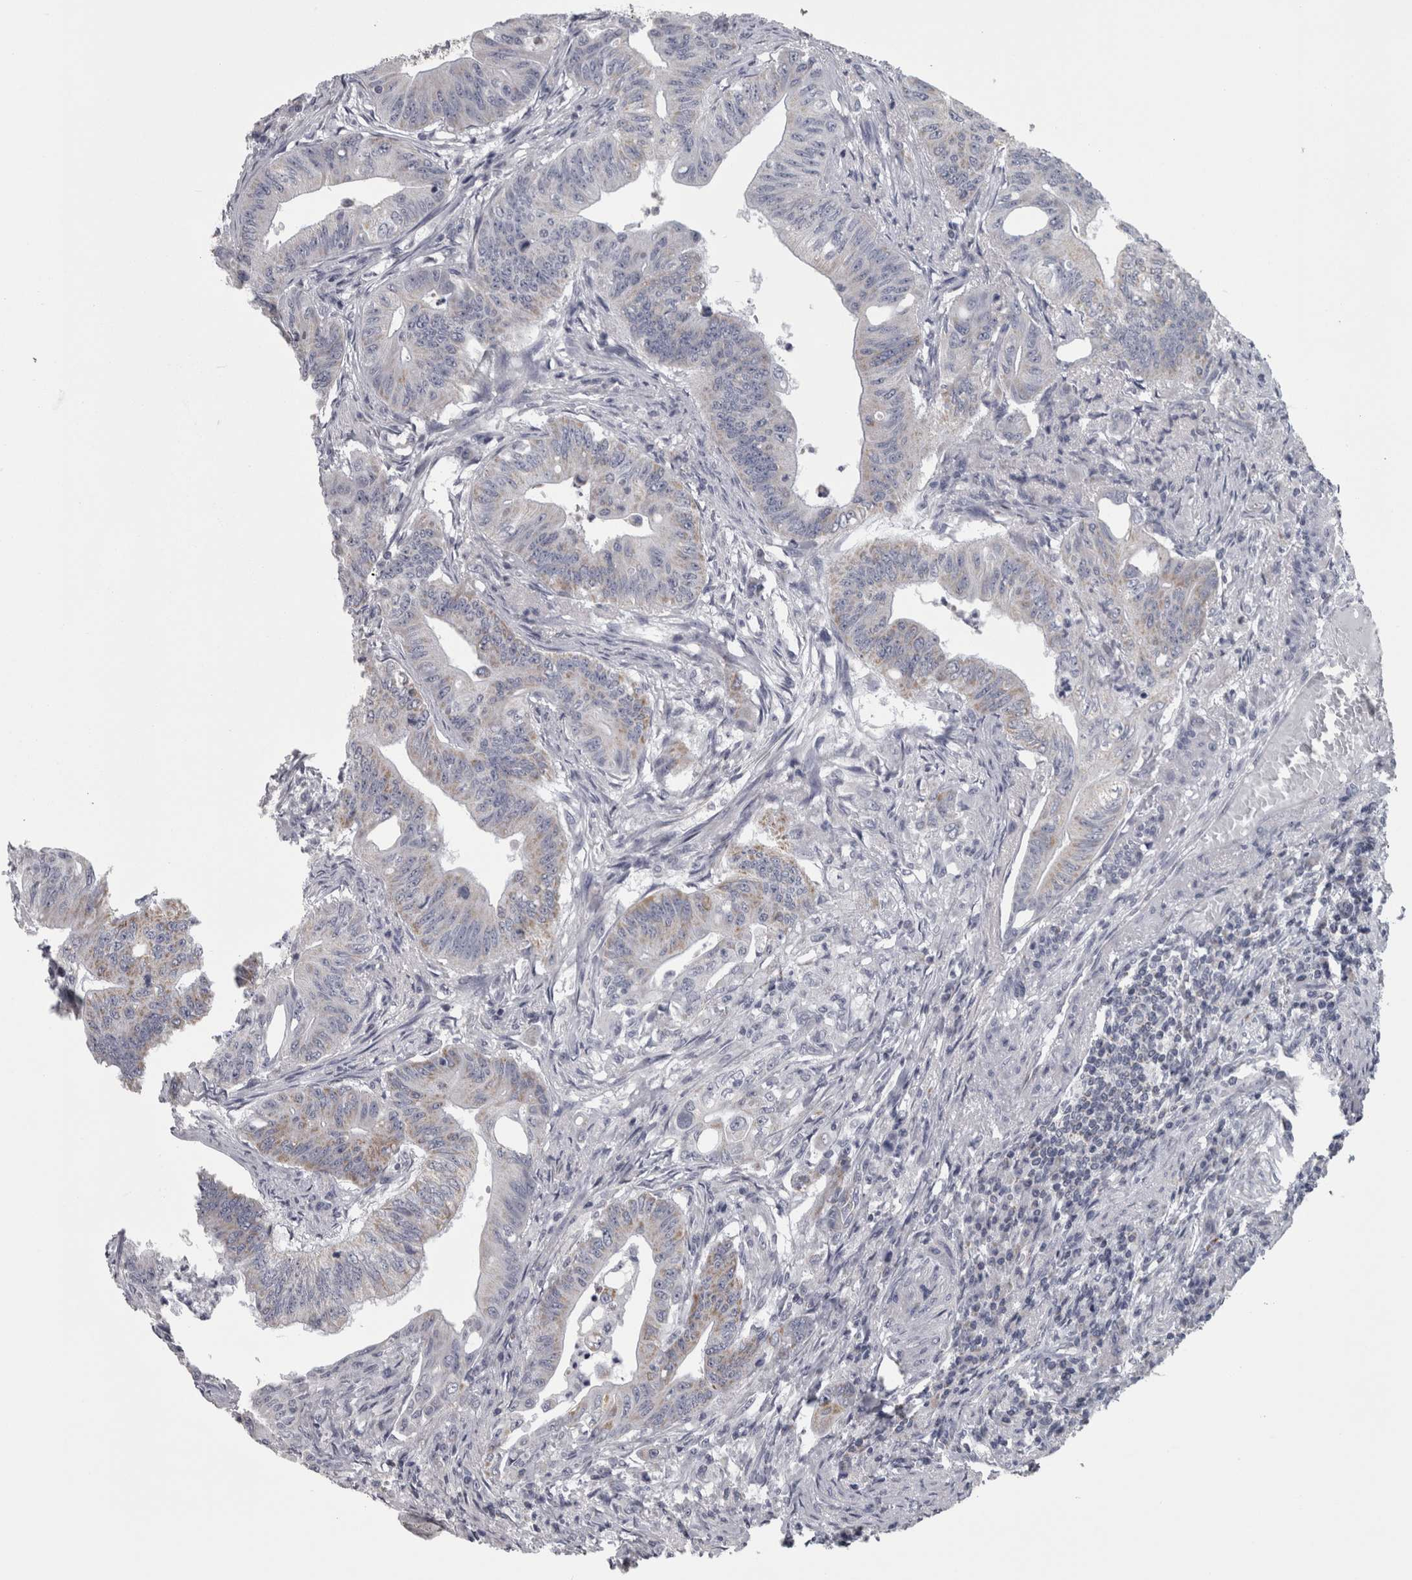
{"staining": {"intensity": "weak", "quantity": "25%-75%", "location": "cytoplasmic/membranous"}, "tissue": "colorectal cancer", "cell_type": "Tumor cells", "image_type": "cancer", "snomed": [{"axis": "morphology", "description": "Adenoma, NOS"}, {"axis": "morphology", "description": "Adenocarcinoma, NOS"}, {"axis": "topography", "description": "Colon"}], "caption": "Adenocarcinoma (colorectal) stained with a protein marker demonstrates weak staining in tumor cells.", "gene": "DBT", "patient": {"sex": "male", "age": 79}}